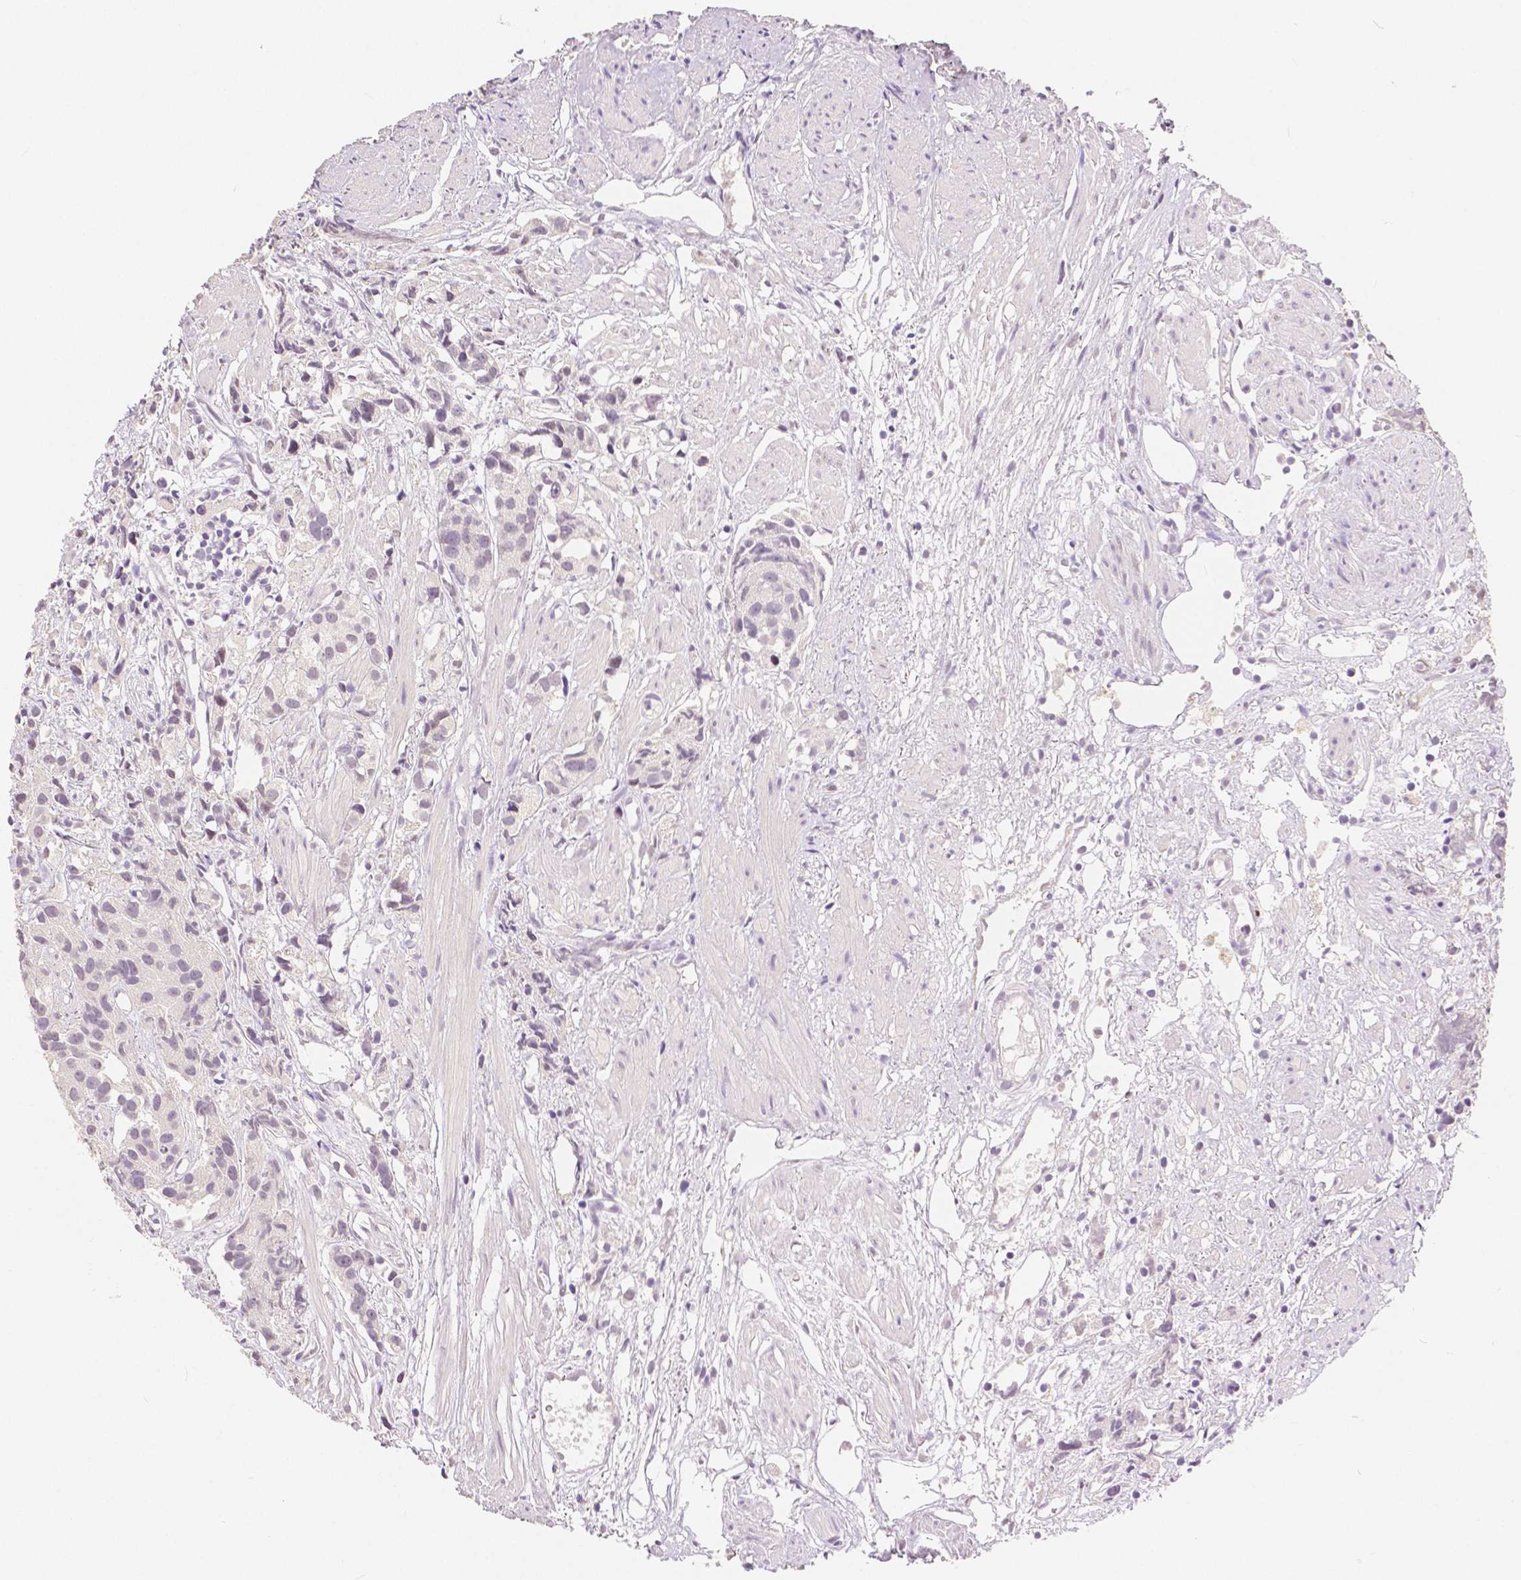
{"staining": {"intensity": "negative", "quantity": "none", "location": "none"}, "tissue": "prostate cancer", "cell_type": "Tumor cells", "image_type": "cancer", "snomed": [{"axis": "morphology", "description": "Adenocarcinoma, High grade"}, {"axis": "topography", "description": "Prostate"}], "caption": "Immunohistochemistry photomicrograph of neoplastic tissue: prostate cancer stained with DAB (3,3'-diaminobenzidine) demonstrates no significant protein positivity in tumor cells.", "gene": "HNF1B", "patient": {"sex": "male", "age": 68}}